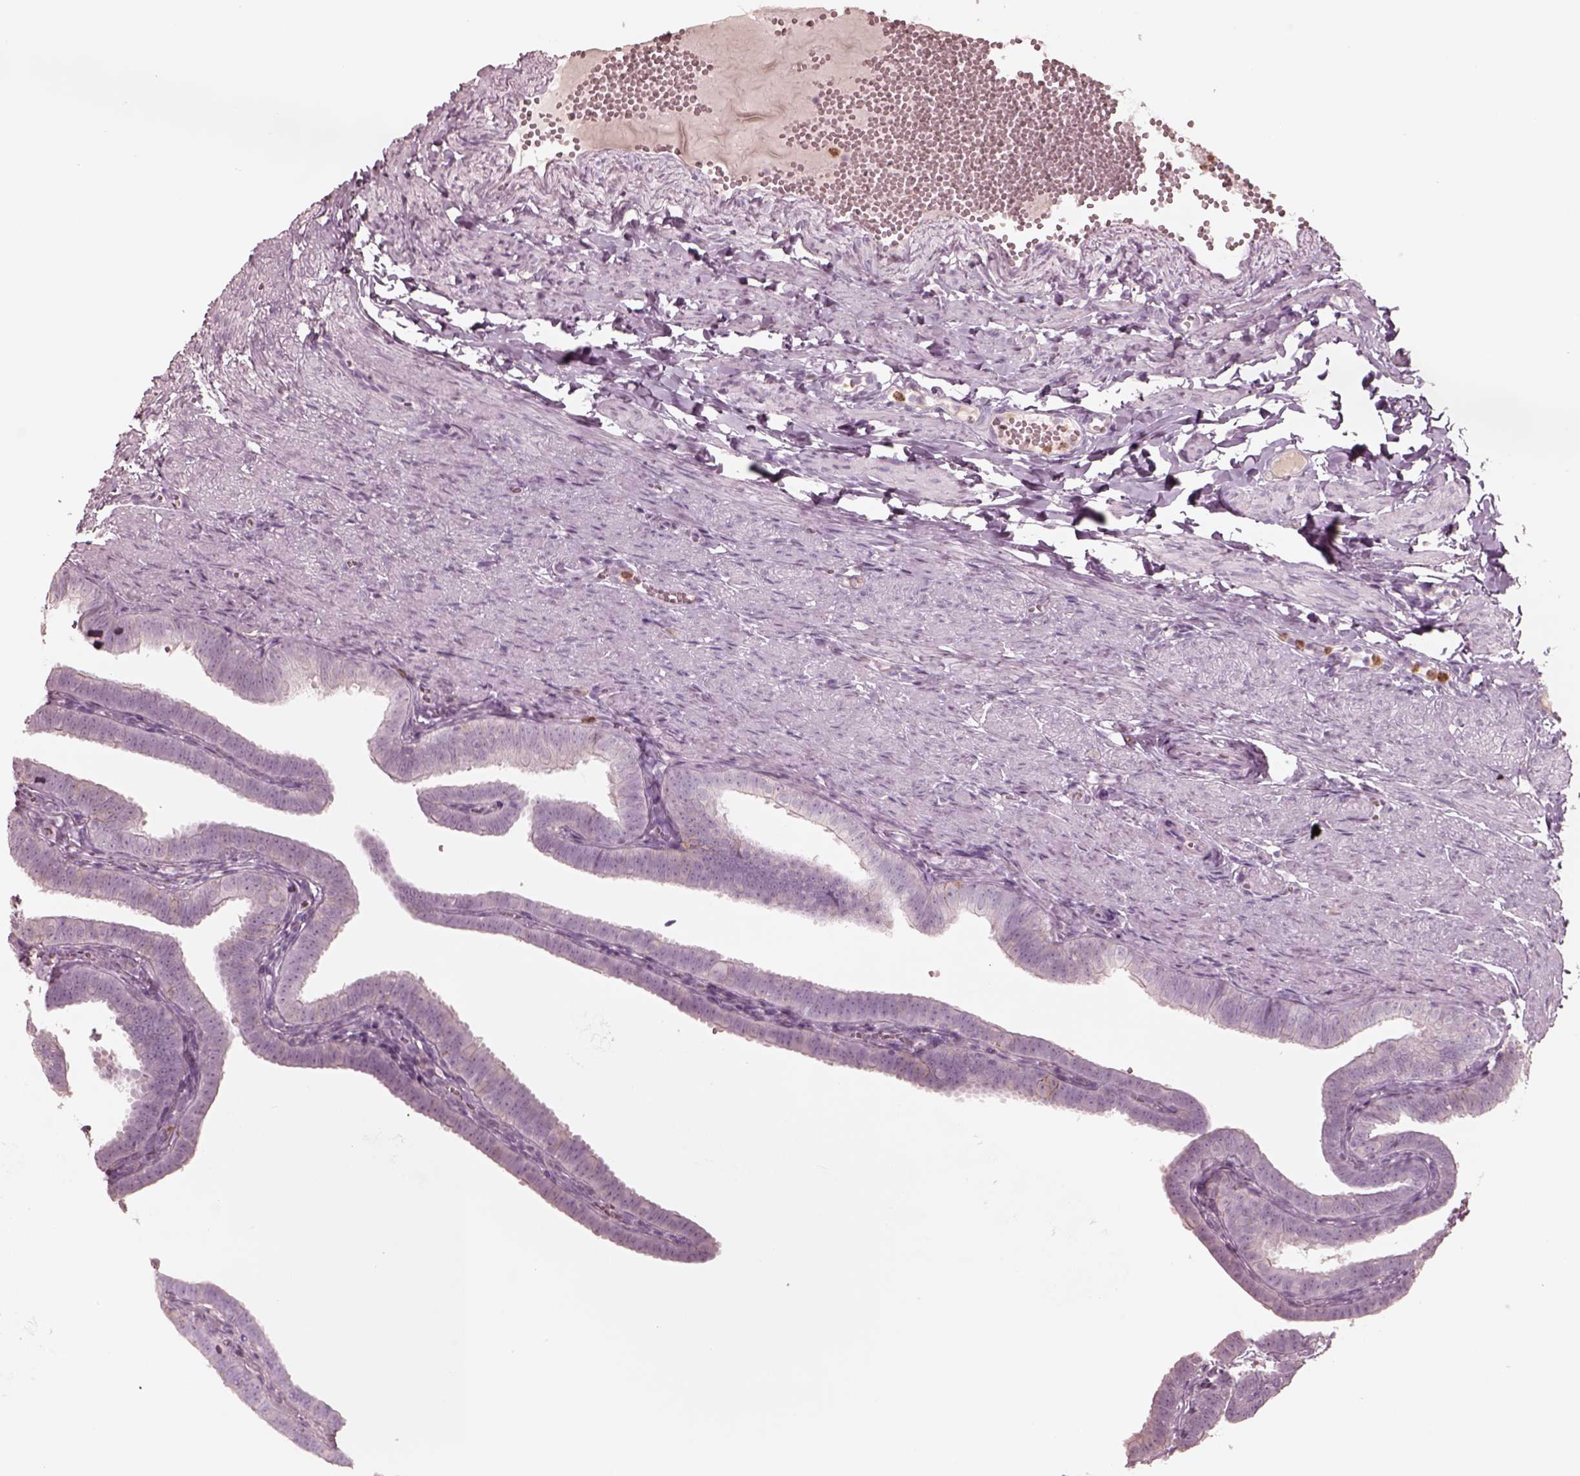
{"staining": {"intensity": "negative", "quantity": "none", "location": "none"}, "tissue": "fallopian tube", "cell_type": "Glandular cells", "image_type": "normal", "snomed": [{"axis": "morphology", "description": "Normal tissue, NOS"}, {"axis": "topography", "description": "Fallopian tube"}], "caption": "Protein analysis of benign fallopian tube reveals no significant positivity in glandular cells. The staining is performed using DAB brown chromogen with nuclei counter-stained in using hematoxylin.", "gene": "GPRIN1", "patient": {"sex": "female", "age": 25}}